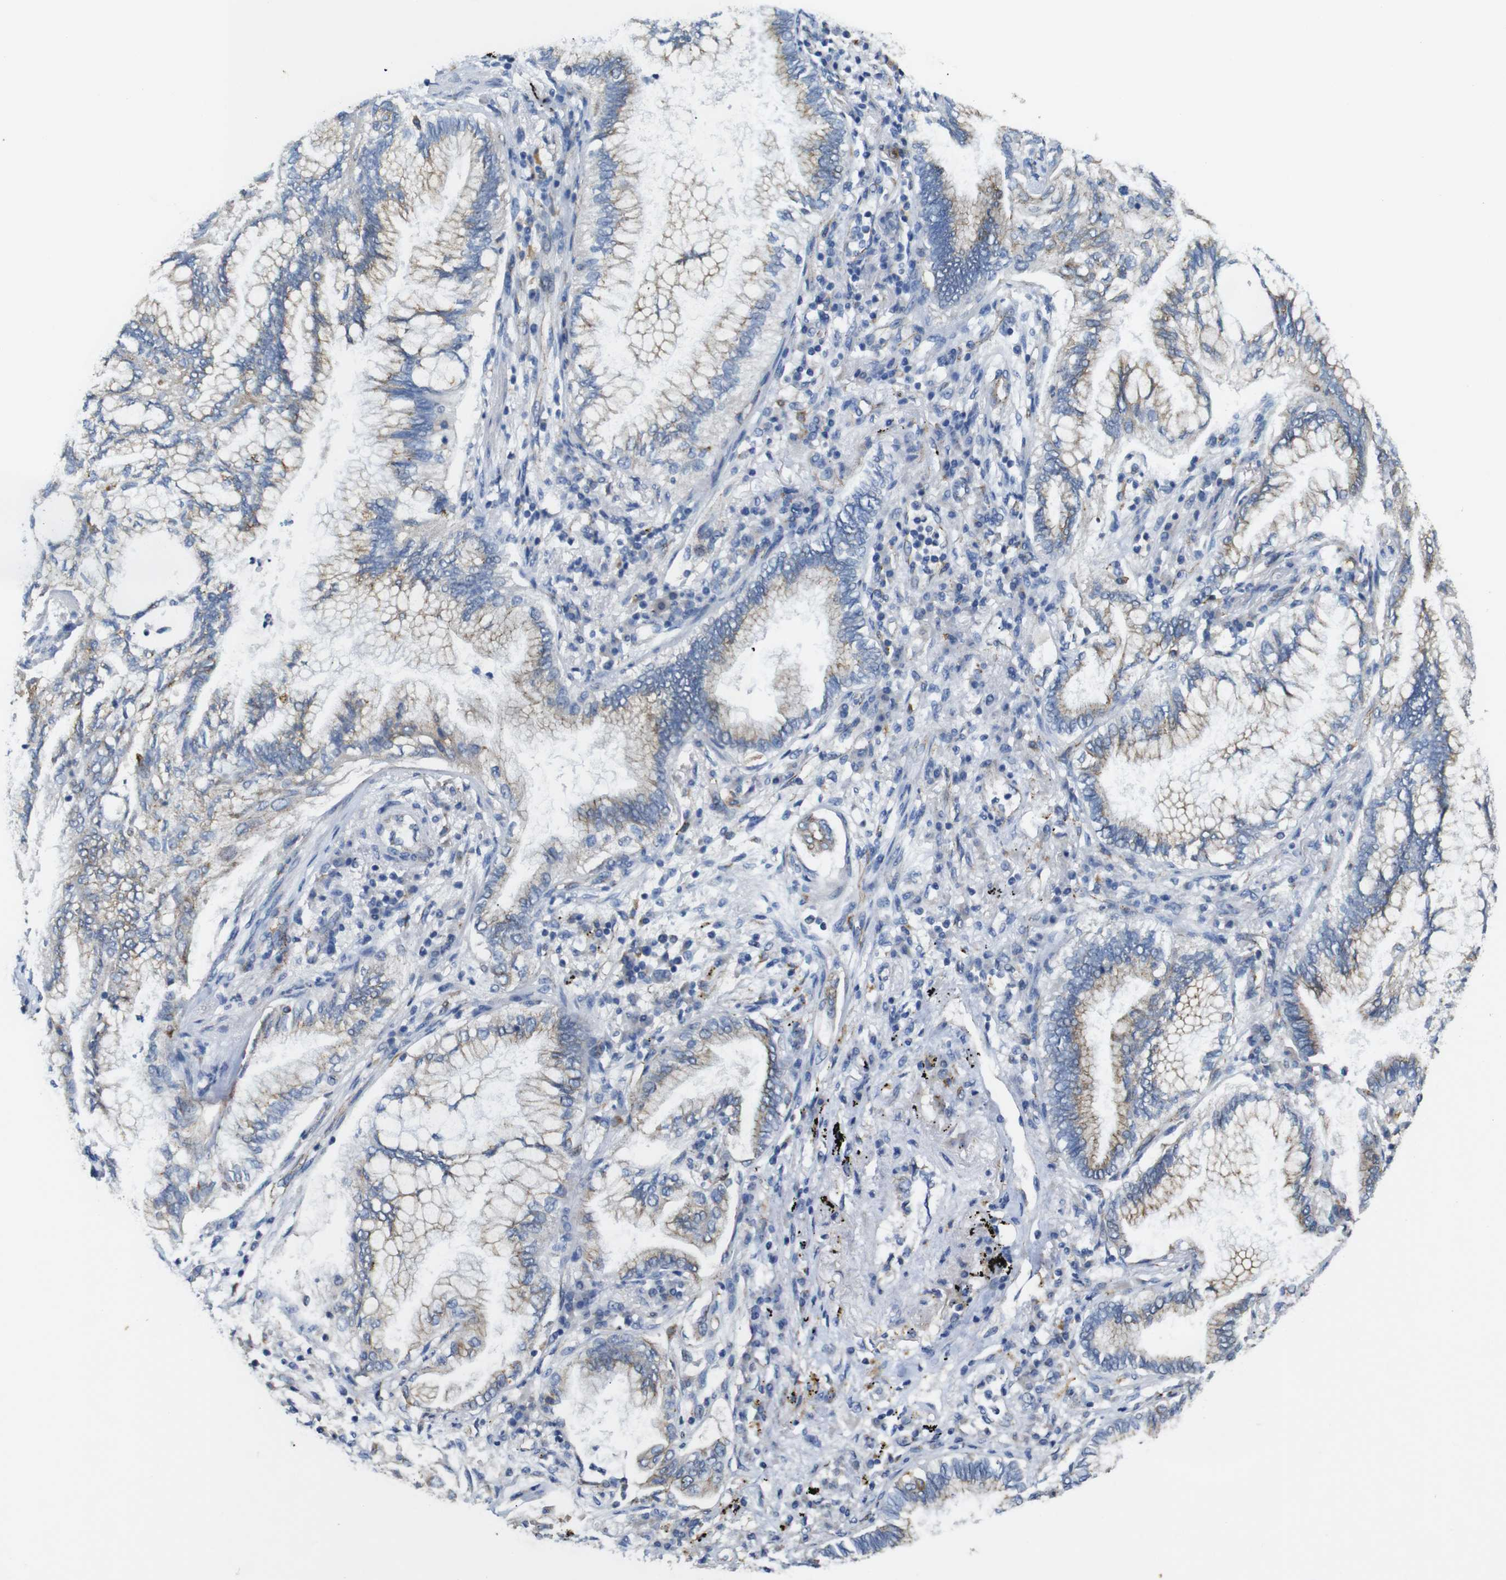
{"staining": {"intensity": "weak", "quantity": "25%-75%", "location": "cytoplasmic/membranous"}, "tissue": "lung cancer", "cell_type": "Tumor cells", "image_type": "cancer", "snomed": [{"axis": "morphology", "description": "Normal tissue, NOS"}, {"axis": "morphology", "description": "Adenocarcinoma, NOS"}, {"axis": "topography", "description": "Bronchus"}, {"axis": "topography", "description": "Lung"}], "caption": "Immunohistochemical staining of lung cancer displays weak cytoplasmic/membranous protein expression in approximately 25%-75% of tumor cells.", "gene": "NHLRC3", "patient": {"sex": "female", "age": 70}}